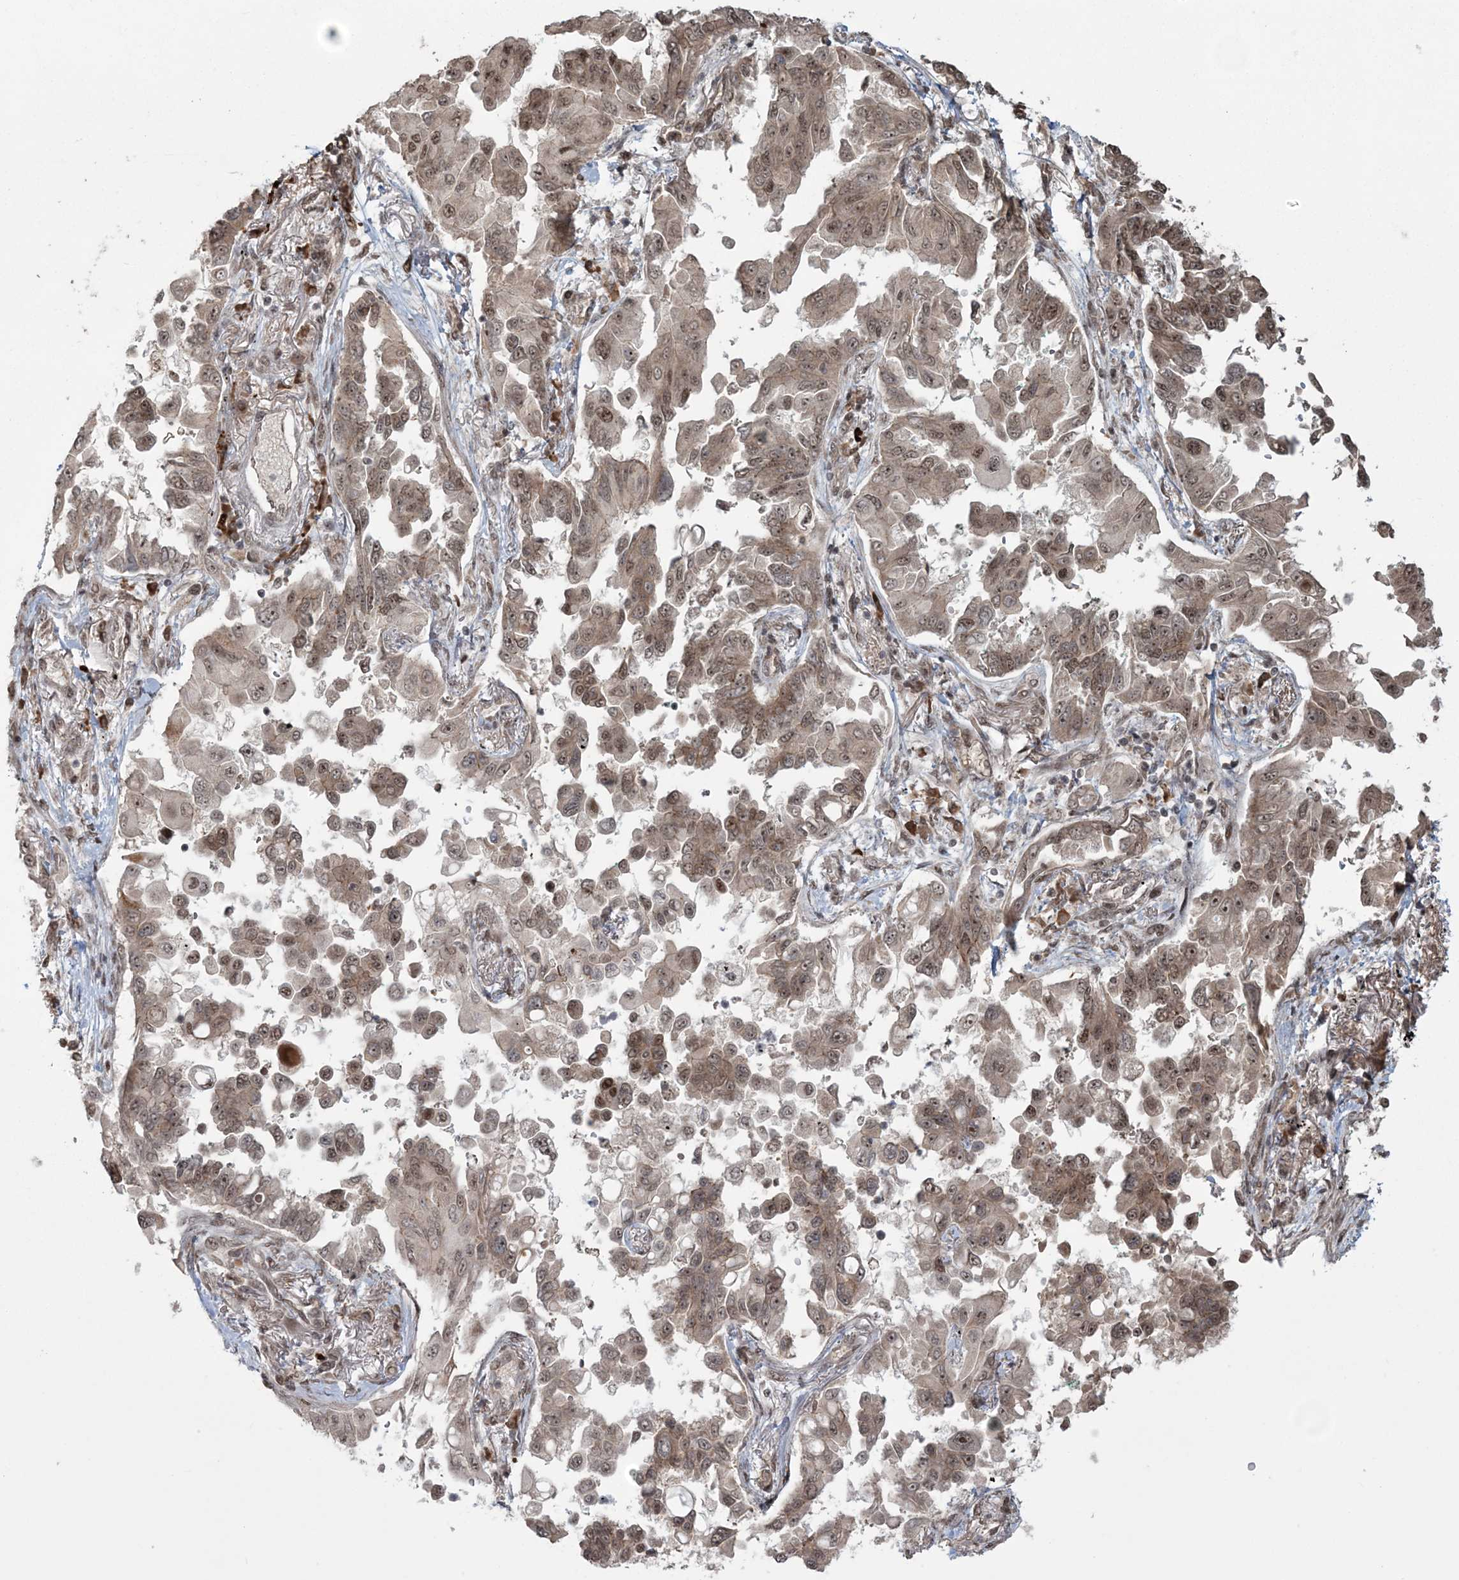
{"staining": {"intensity": "weak", "quantity": ">75%", "location": "cytoplasmic/membranous,nuclear"}, "tissue": "lung cancer", "cell_type": "Tumor cells", "image_type": "cancer", "snomed": [{"axis": "morphology", "description": "Adenocarcinoma, NOS"}, {"axis": "topography", "description": "Lung"}], "caption": "Adenocarcinoma (lung) stained for a protein (brown) demonstrates weak cytoplasmic/membranous and nuclear positive expression in approximately >75% of tumor cells.", "gene": "EPB41L4A", "patient": {"sex": "female", "age": 67}}